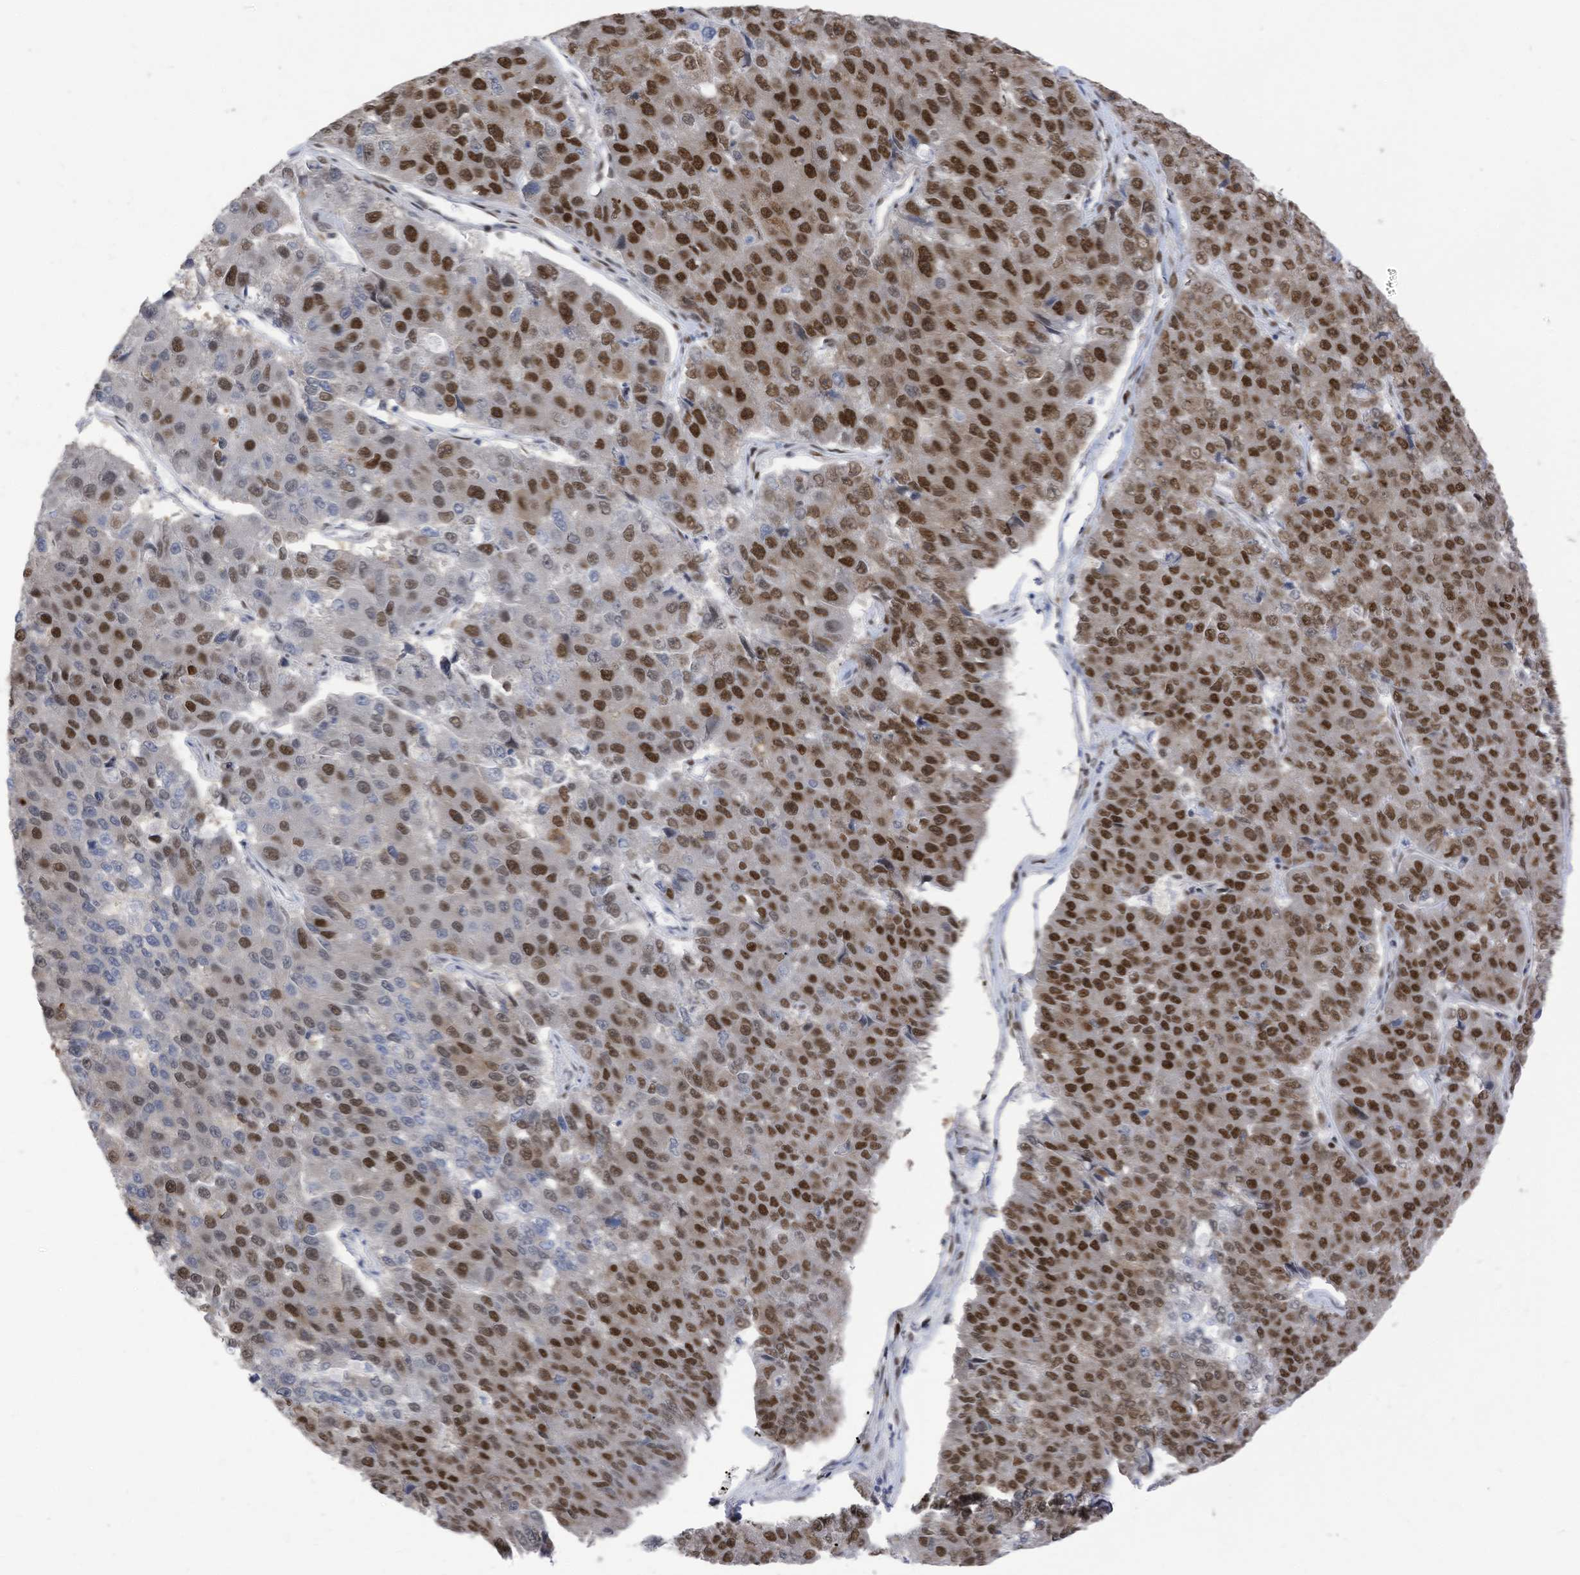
{"staining": {"intensity": "strong", "quantity": ">75%", "location": "nuclear"}, "tissue": "pancreatic cancer", "cell_type": "Tumor cells", "image_type": "cancer", "snomed": [{"axis": "morphology", "description": "Adenocarcinoma, NOS"}, {"axis": "topography", "description": "Pancreas"}], "caption": "DAB immunohistochemical staining of adenocarcinoma (pancreatic) reveals strong nuclear protein expression in approximately >75% of tumor cells. The staining was performed using DAB to visualize the protein expression in brown, while the nuclei were stained in blue with hematoxylin (Magnification: 20x).", "gene": "KHSRP", "patient": {"sex": "male", "age": 50}}